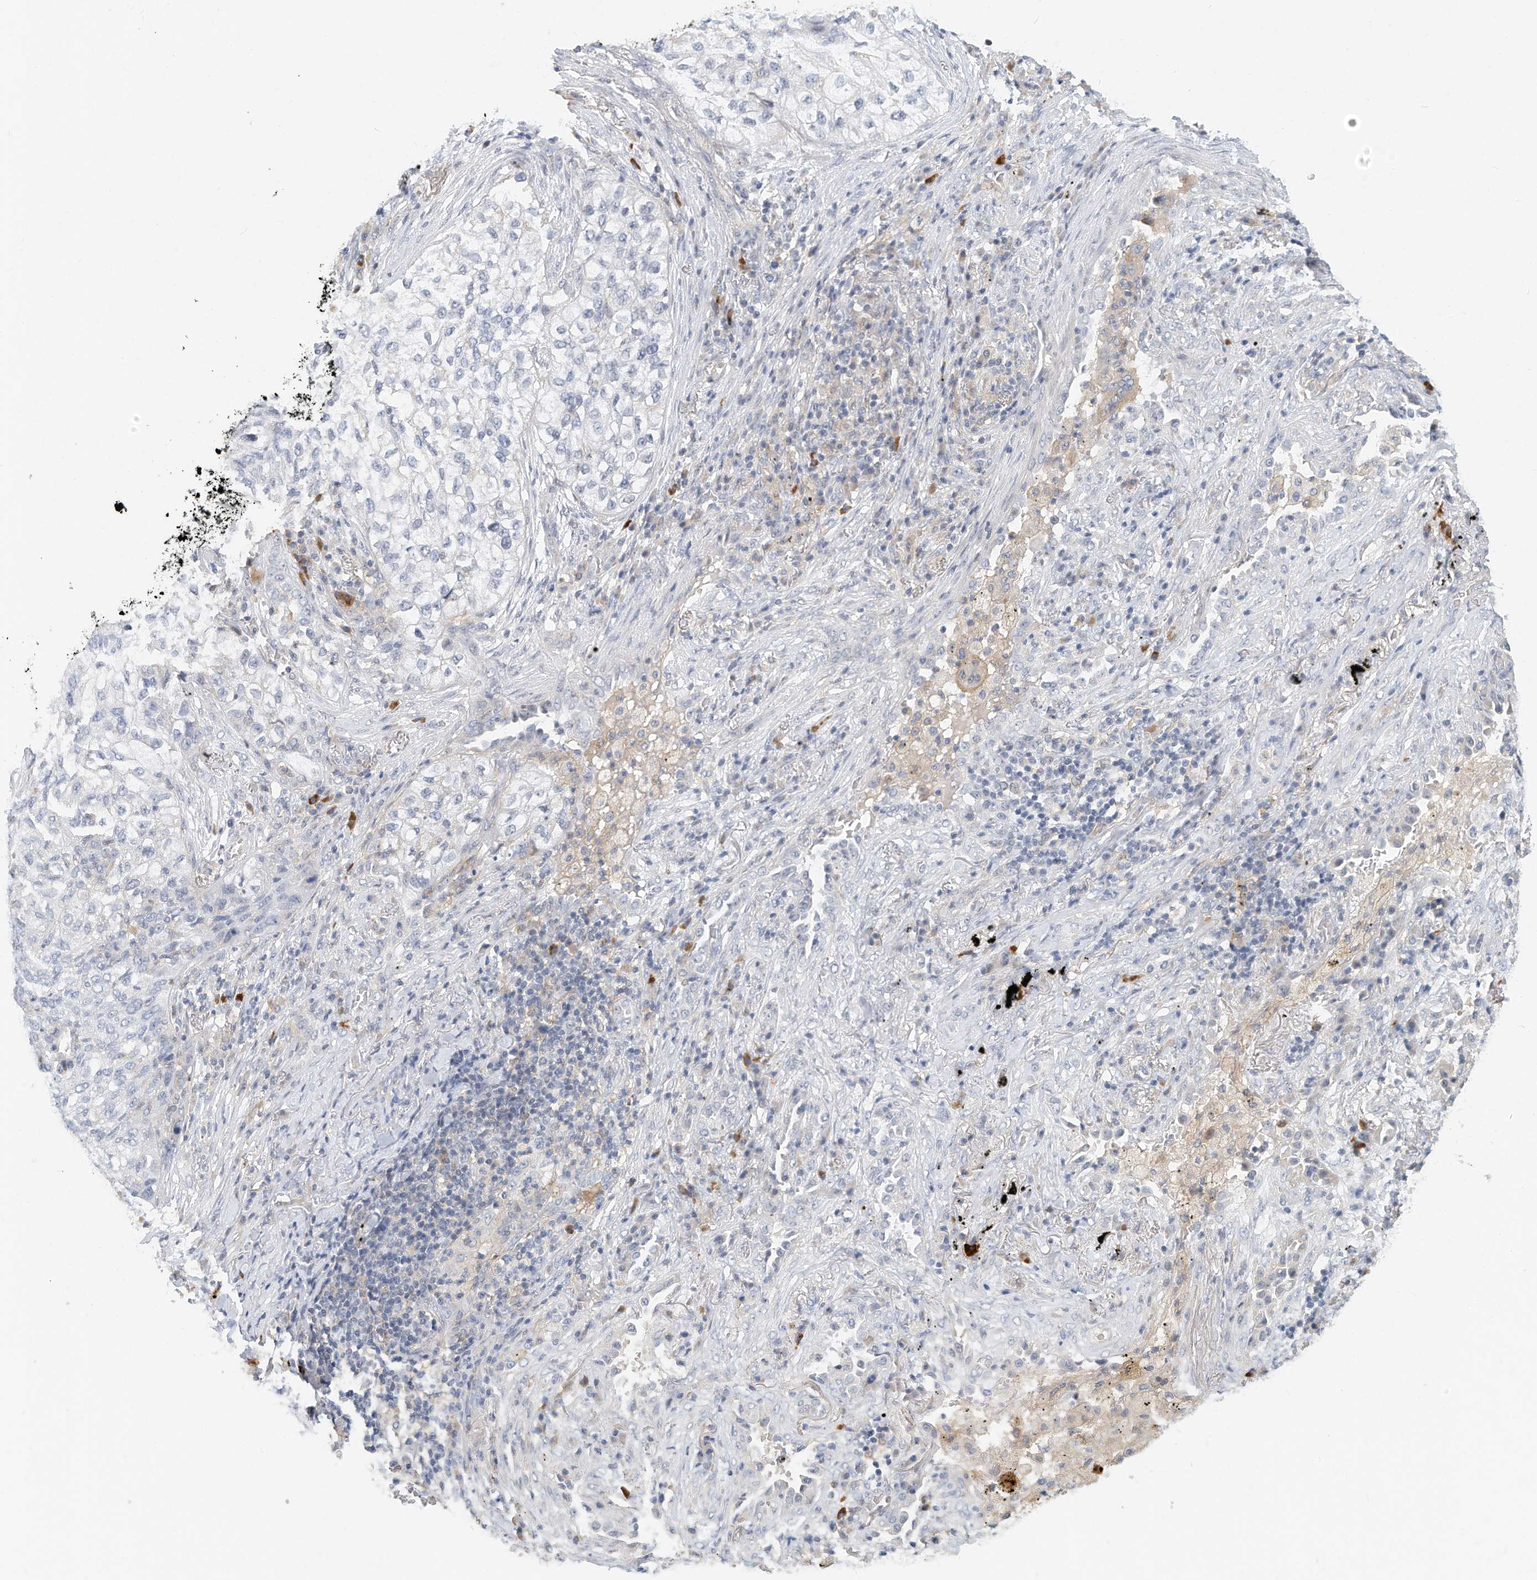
{"staining": {"intensity": "negative", "quantity": "none", "location": "none"}, "tissue": "lung cancer", "cell_type": "Tumor cells", "image_type": "cancer", "snomed": [{"axis": "morphology", "description": "Squamous cell carcinoma, NOS"}, {"axis": "topography", "description": "Lung"}], "caption": "Lung cancer was stained to show a protein in brown. There is no significant staining in tumor cells. Nuclei are stained in blue.", "gene": "MICAL1", "patient": {"sex": "female", "age": 63}}